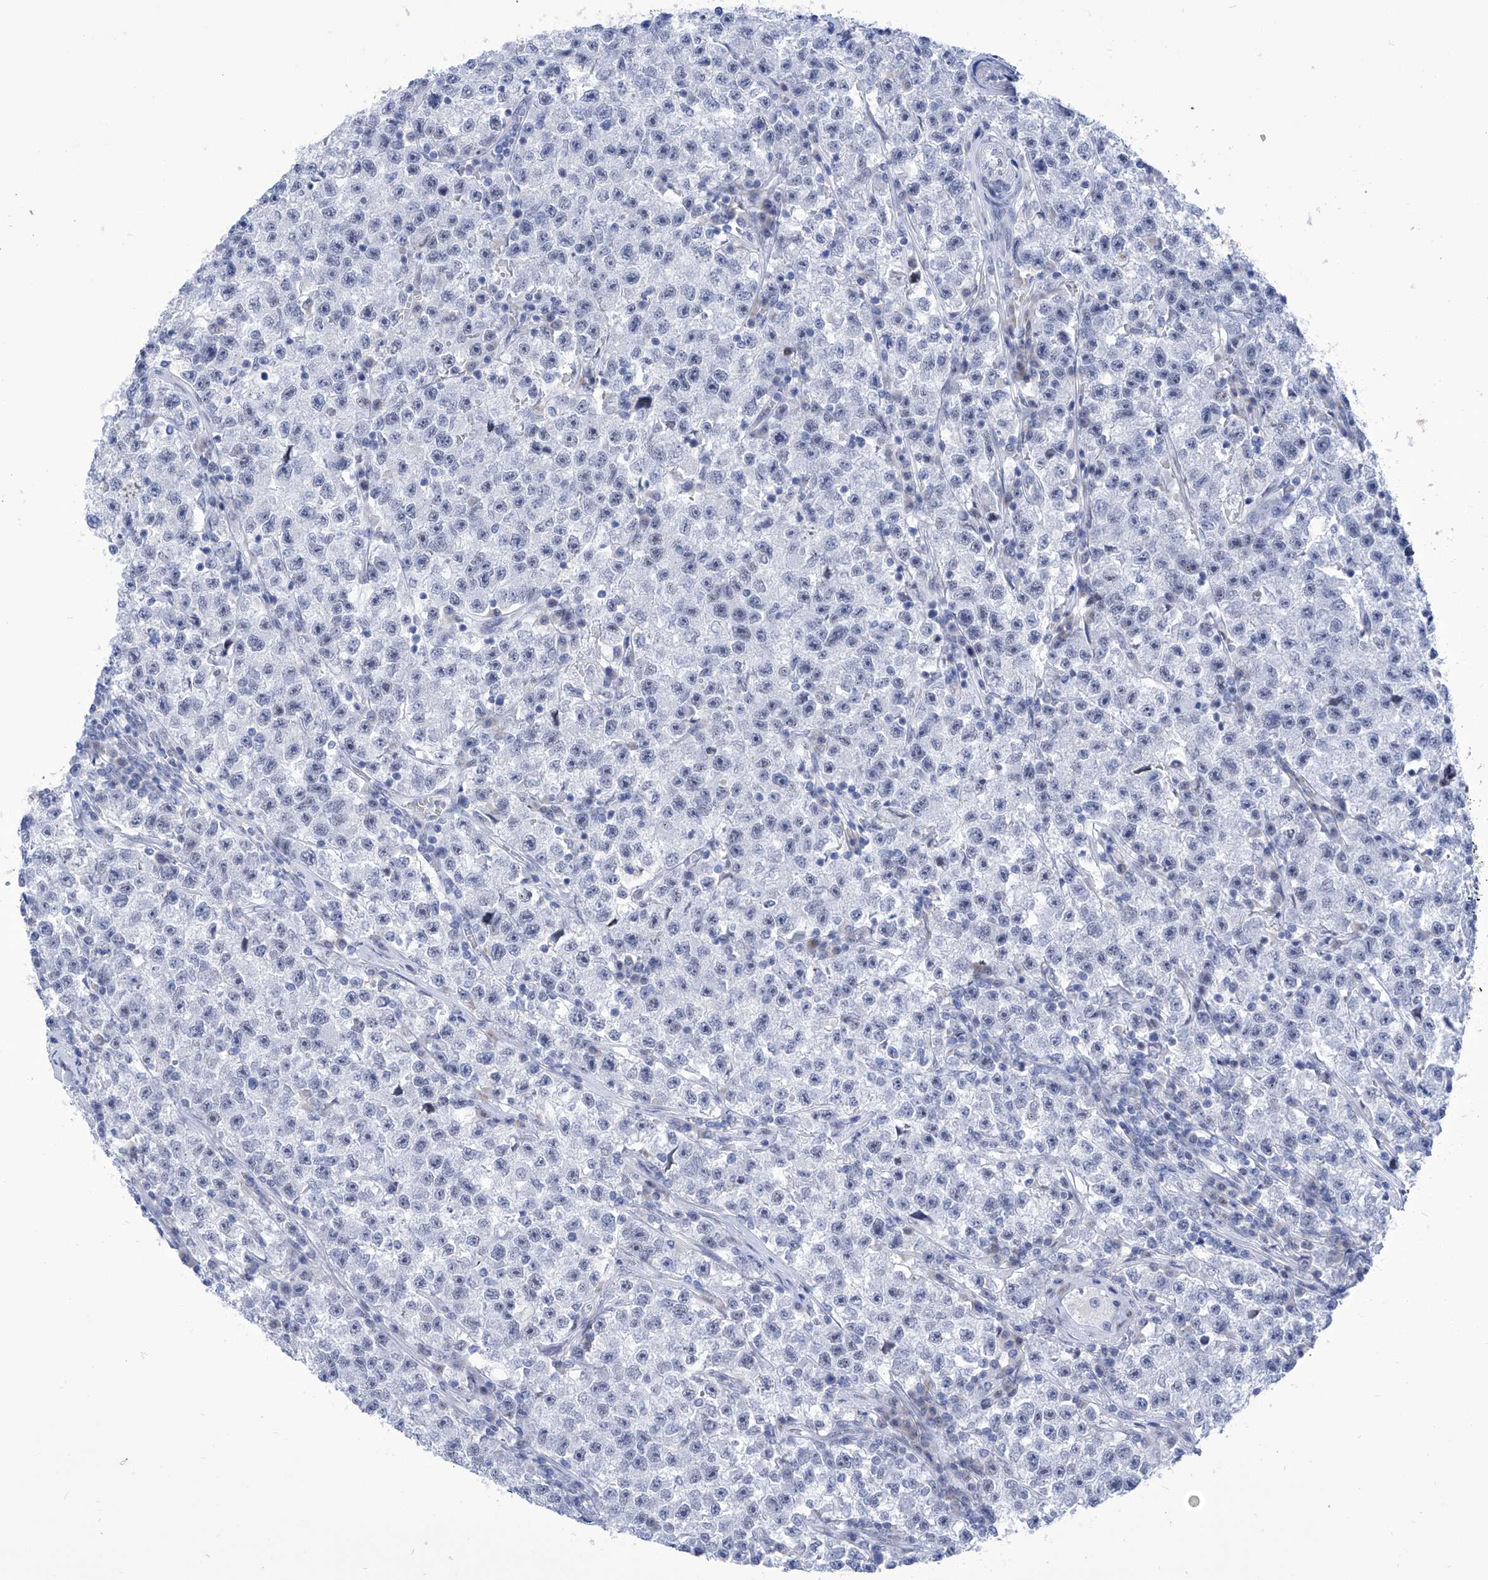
{"staining": {"intensity": "weak", "quantity": "<25%", "location": "nuclear"}, "tissue": "testis cancer", "cell_type": "Tumor cells", "image_type": "cancer", "snomed": [{"axis": "morphology", "description": "Seminoma, NOS"}, {"axis": "topography", "description": "Testis"}], "caption": "IHC histopathology image of neoplastic tissue: testis cancer stained with DAB (3,3'-diaminobenzidine) demonstrates no significant protein expression in tumor cells.", "gene": "SART1", "patient": {"sex": "male", "age": 22}}